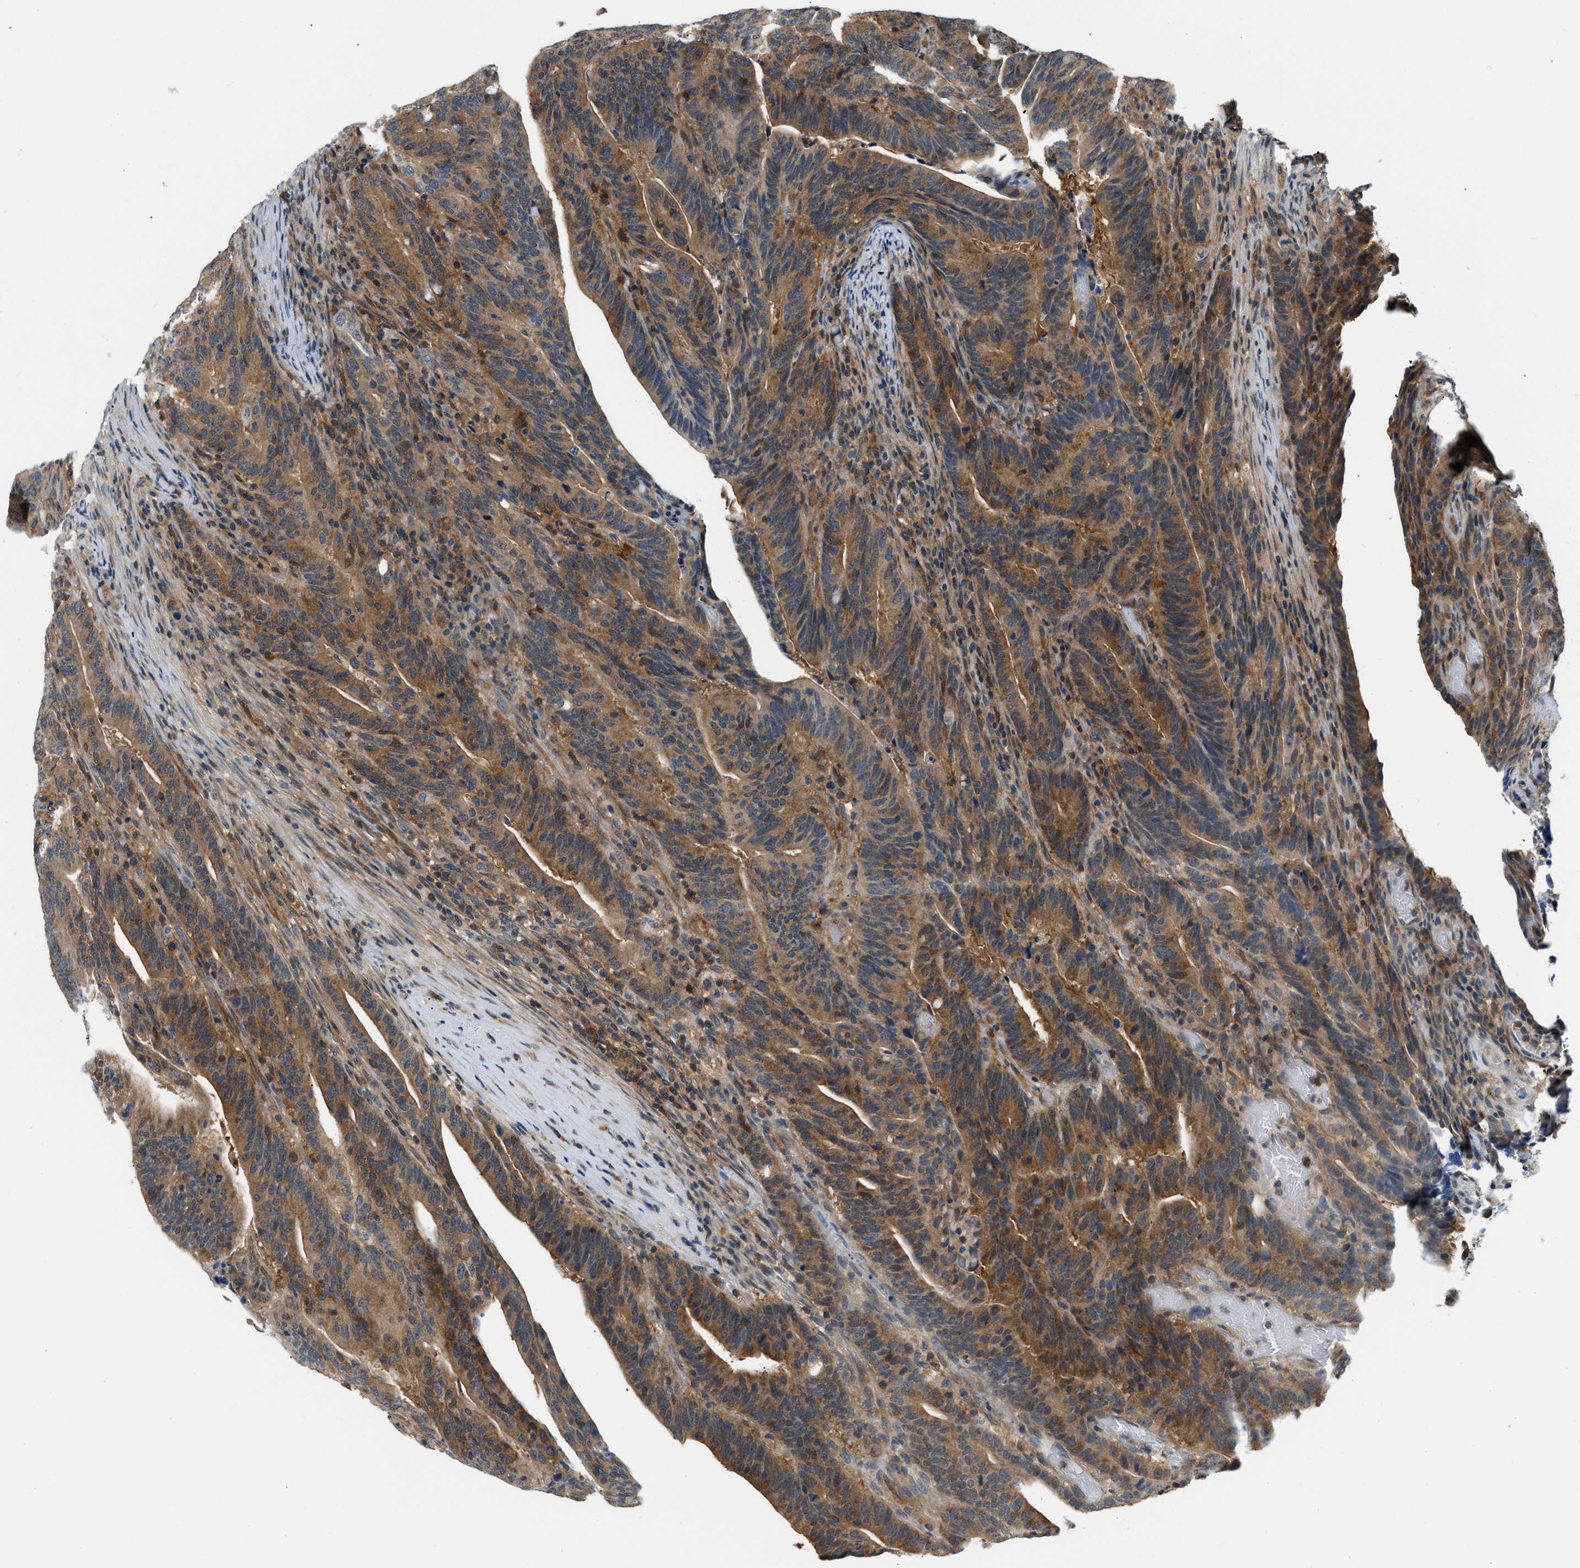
{"staining": {"intensity": "moderate", "quantity": ">75%", "location": "cytoplasmic/membranous"}, "tissue": "colorectal cancer", "cell_type": "Tumor cells", "image_type": "cancer", "snomed": [{"axis": "morphology", "description": "Adenocarcinoma, NOS"}, {"axis": "topography", "description": "Colon"}], "caption": "Colorectal cancer (adenocarcinoma) was stained to show a protein in brown. There is medium levels of moderate cytoplasmic/membranous expression in approximately >75% of tumor cells.", "gene": "EIF4EBP2", "patient": {"sex": "female", "age": 66}}